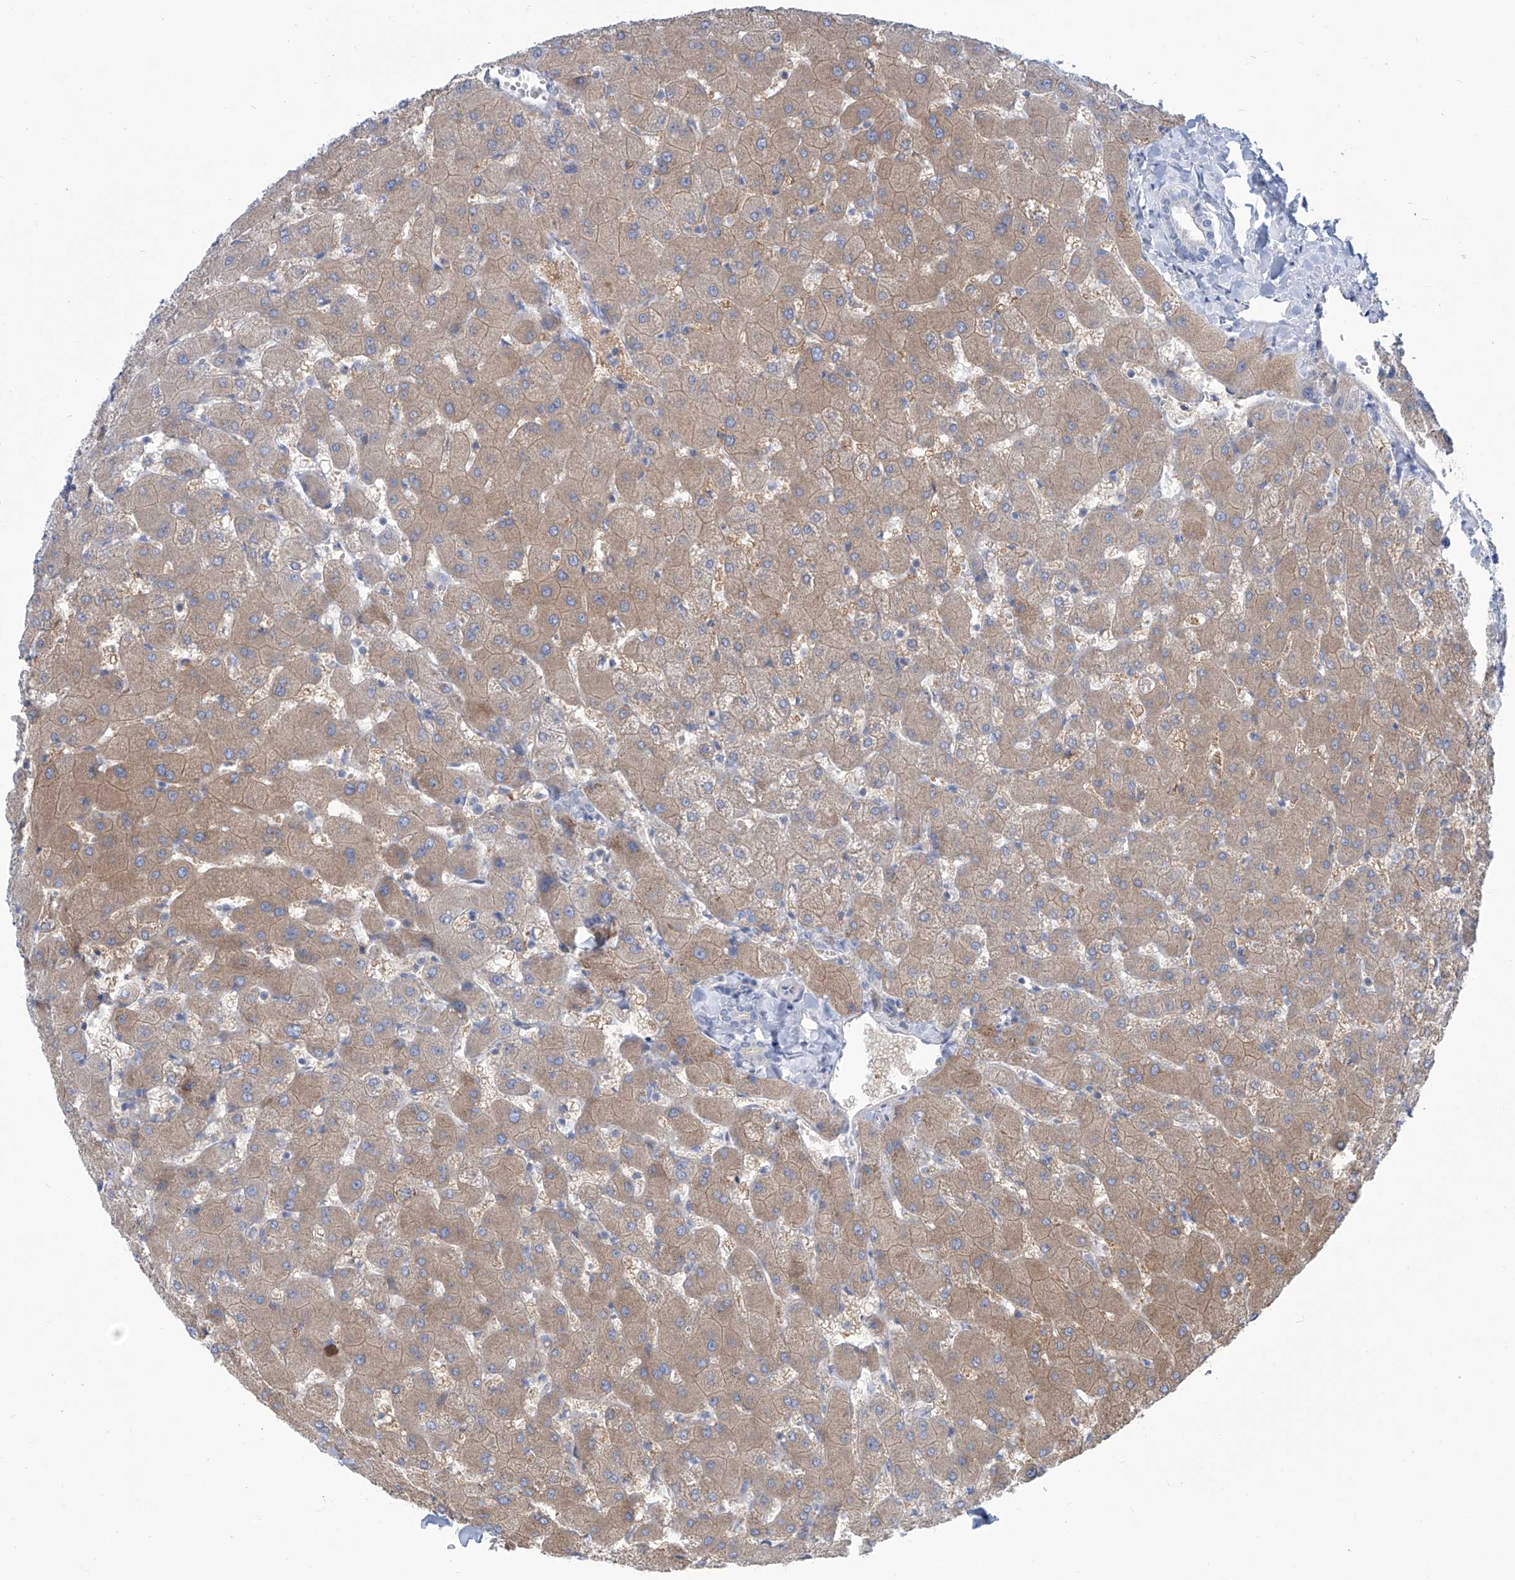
{"staining": {"intensity": "negative", "quantity": "none", "location": "none"}, "tissue": "liver", "cell_type": "Cholangiocytes", "image_type": "normal", "snomed": [{"axis": "morphology", "description": "Normal tissue, NOS"}, {"axis": "topography", "description": "Liver"}], "caption": "Unremarkable liver was stained to show a protein in brown. There is no significant positivity in cholangiocytes. The staining is performed using DAB brown chromogen with nuclei counter-stained in using hematoxylin.", "gene": "TMEM209", "patient": {"sex": "female", "age": 63}}